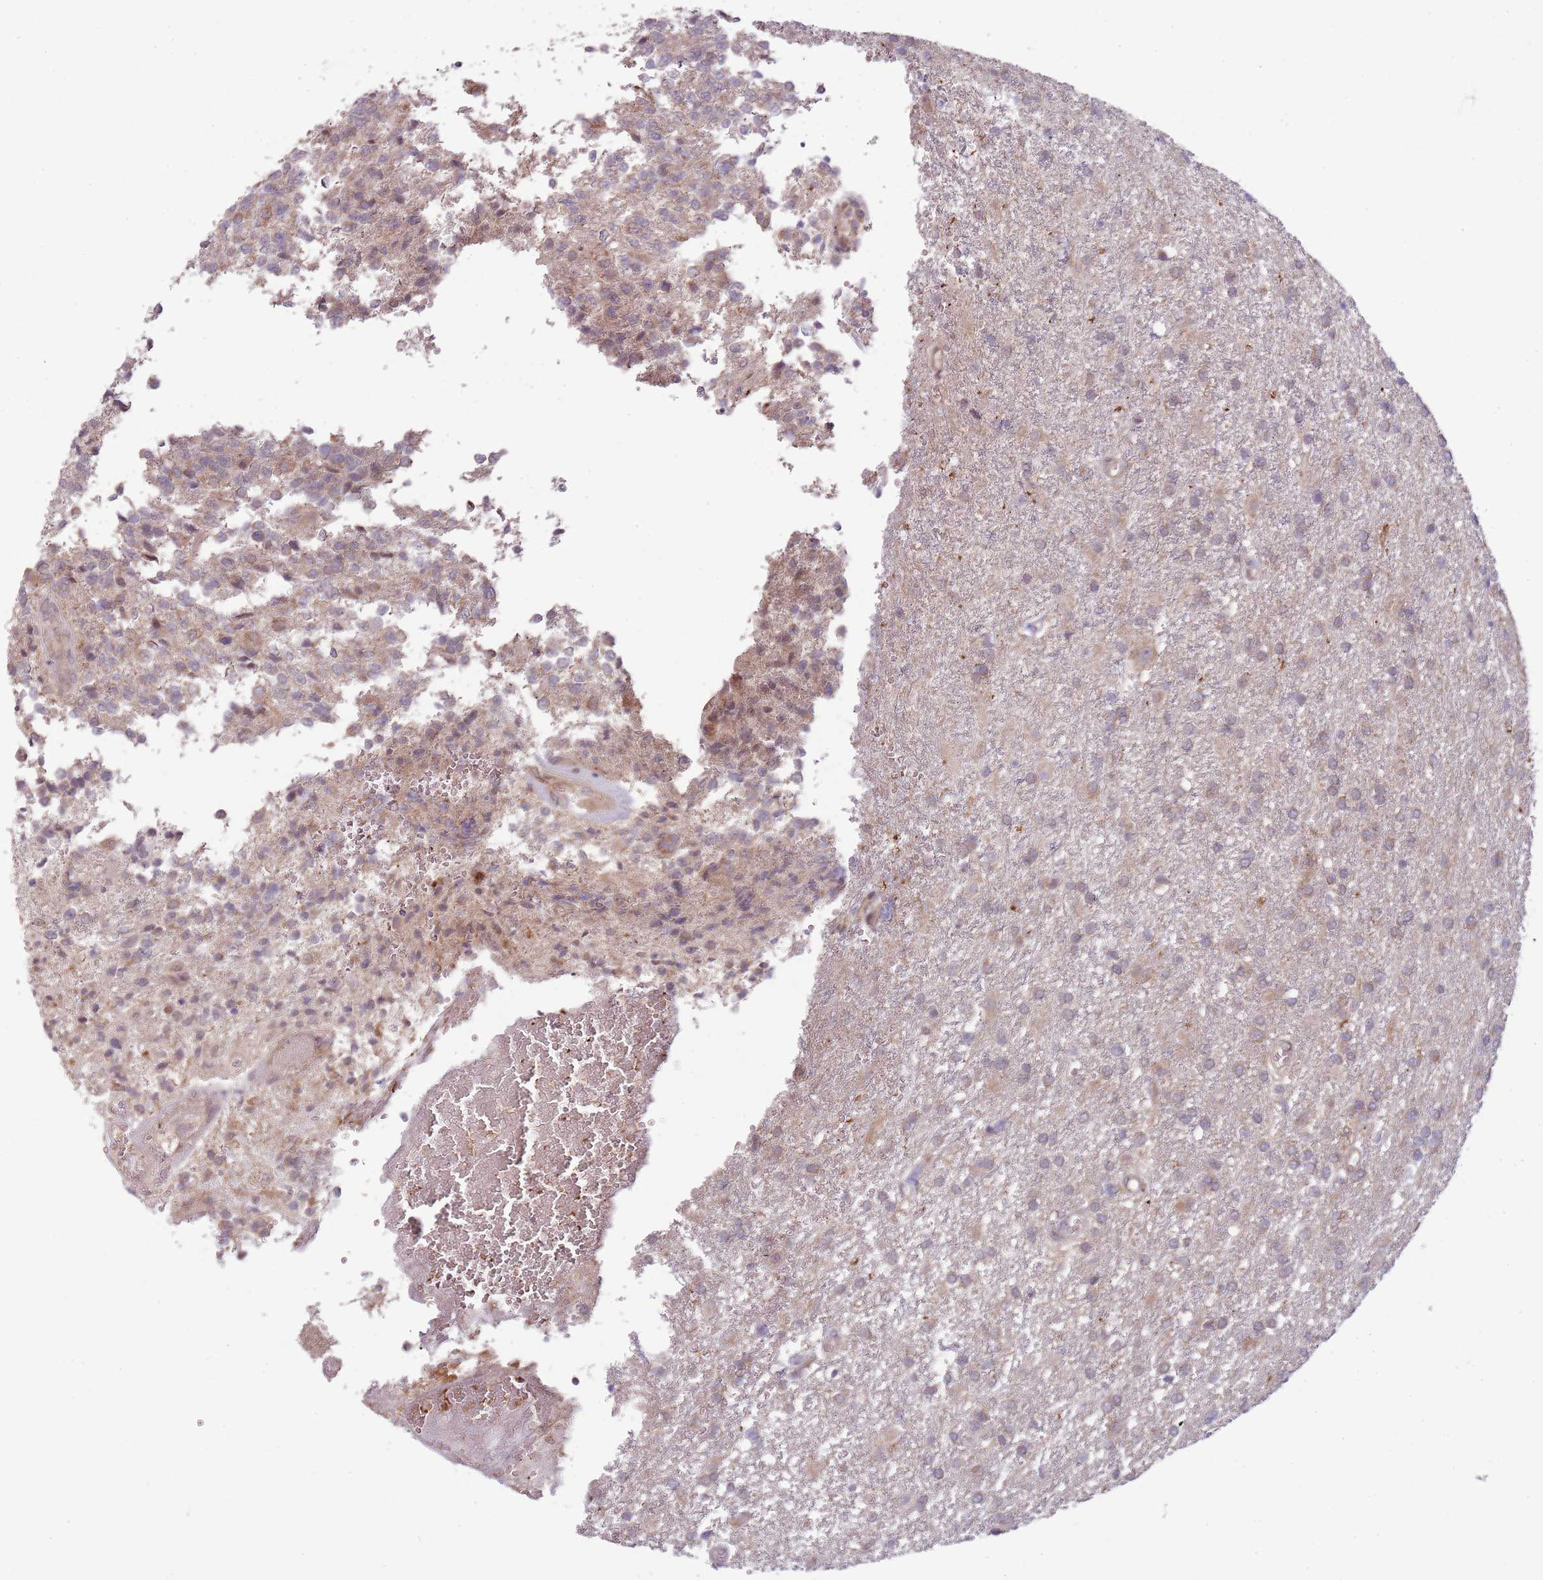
{"staining": {"intensity": "moderate", "quantity": "<25%", "location": "cytoplasmic/membranous"}, "tissue": "glioma", "cell_type": "Tumor cells", "image_type": "cancer", "snomed": [{"axis": "morphology", "description": "Glioma, malignant, High grade"}, {"axis": "topography", "description": "Brain"}], "caption": "A micrograph showing moderate cytoplasmic/membranous staining in about <25% of tumor cells in glioma, as visualized by brown immunohistochemical staining.", "gene": "RNF181", "patient": {"sex": "male", "age": 56}}